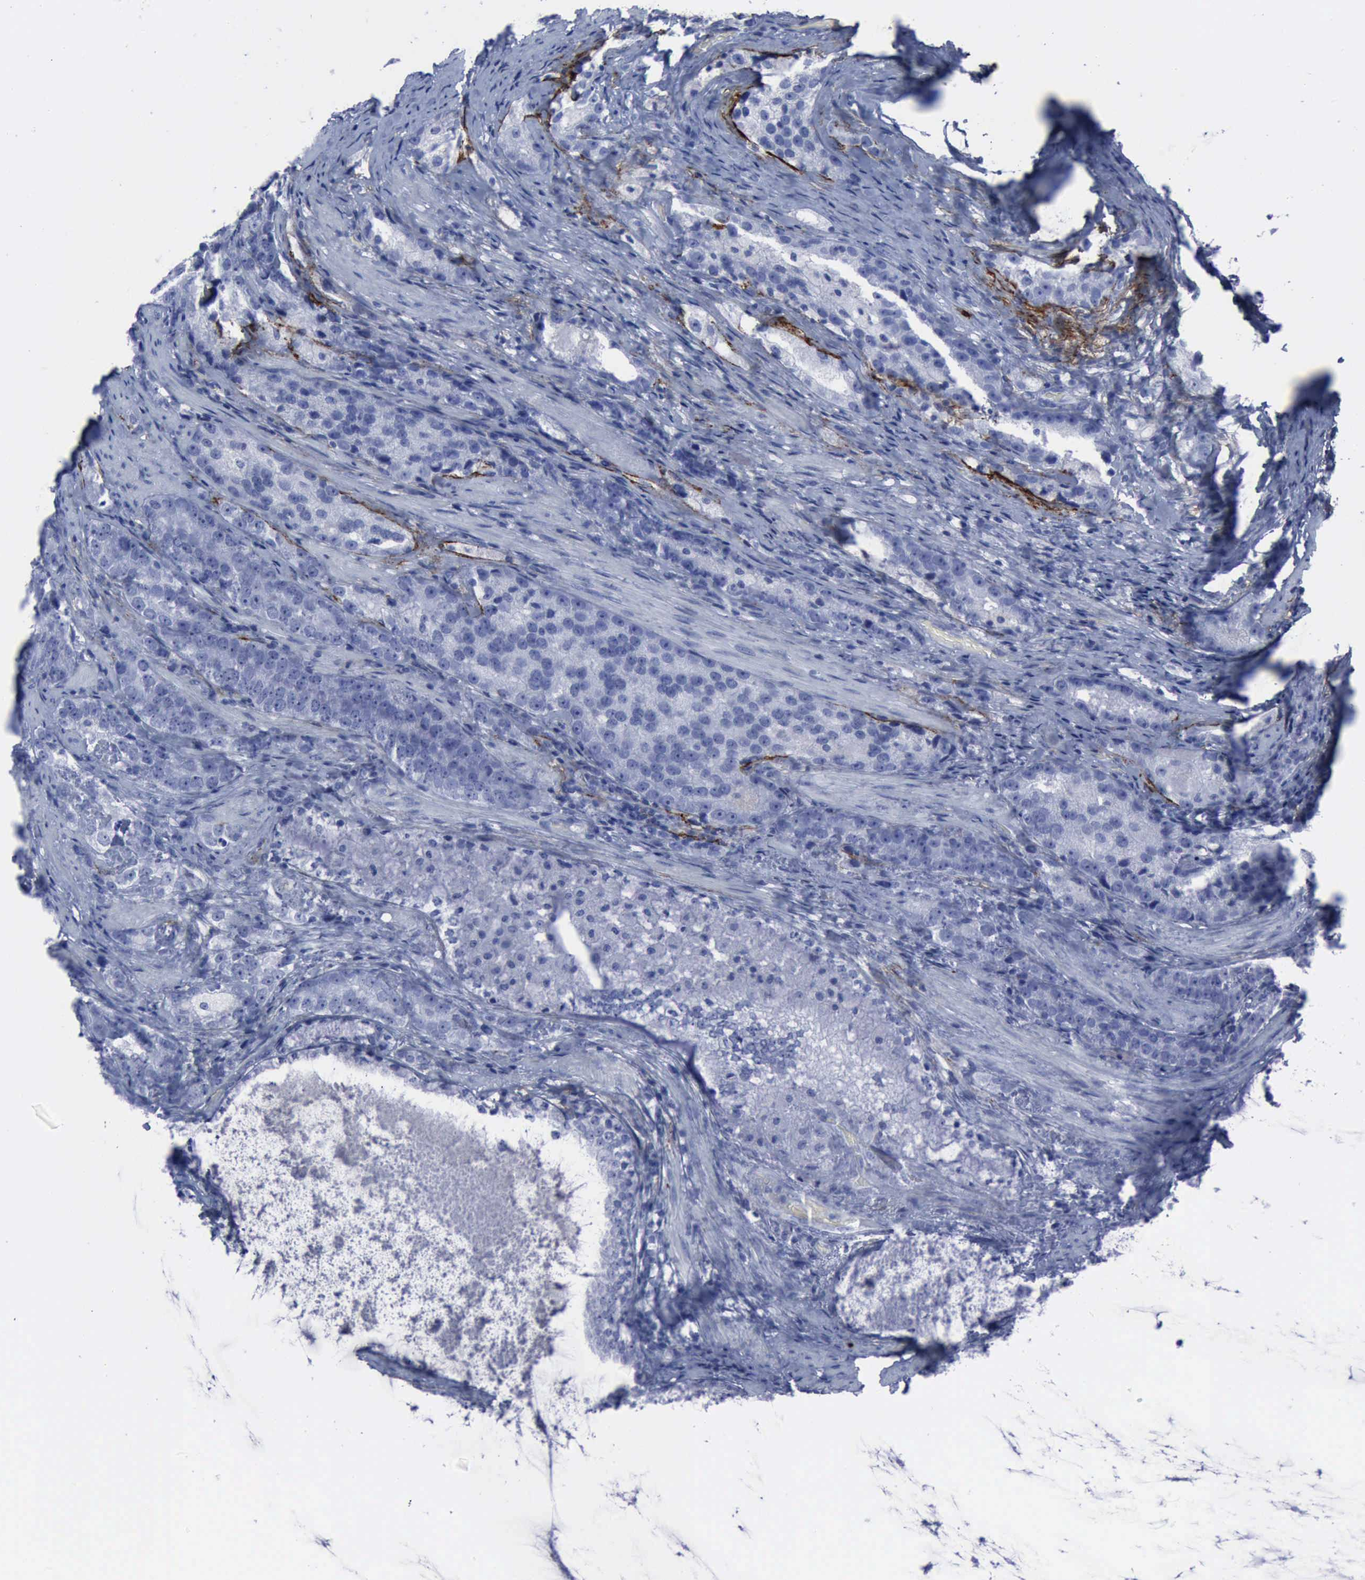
{"staining": {"intensity": "negative", "quantity": "none", "location": "none"}, "tissue": "prostate cancer", "cell_type": "Tumor cells", "image_type": "cancer", "snomed": [{"axis": "morphology", "description": "Adenocarcinoma, High grade"}, {"axis": "topography", "description": "Prostate"}], "caption": "Protein analysis of prostate high-grade adenocarcinoma shows no significant positivity in tumor cells.", "gene": "NGFR", "patient": {"sex": "male", "age": 63}}